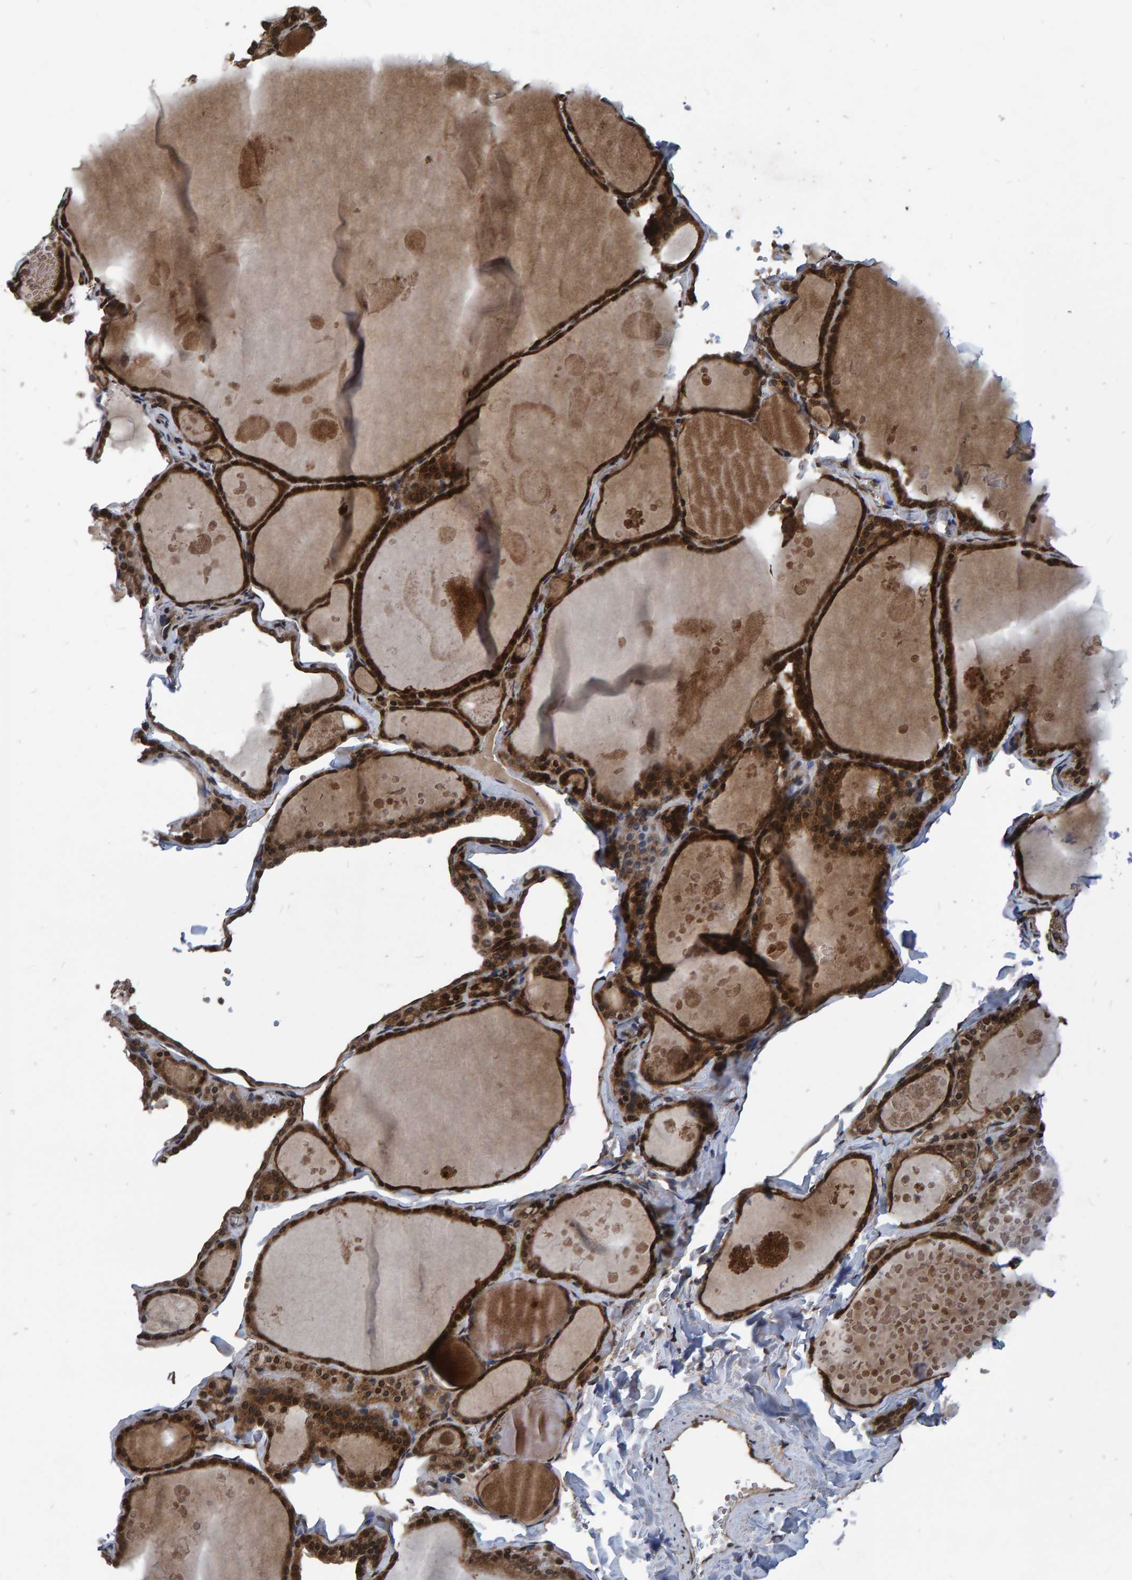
{"staining": {"intensity": "strong", "quantity": ">75%", "location": "cytoplasmic/membranous"}, "tissue": "thyroid gland", "cell_type": "Glandular cells", "image_type": "normal", "snomed": [{"axis": "morphology", "description": "Normal tissue, NOS"}, {"axis": "topography", "description": "Thyroid gland"}], "caption": "Thyroid gland stained for a protein demonstrates strong cytoplasmic/membranous positivity in glandular cells. (DAB (3,3'-diaminobenzidine) IHC with brightfield microscopy, high magnification).", "gene": "GAB2", "patient": {"sex": "male", "age": 56}}